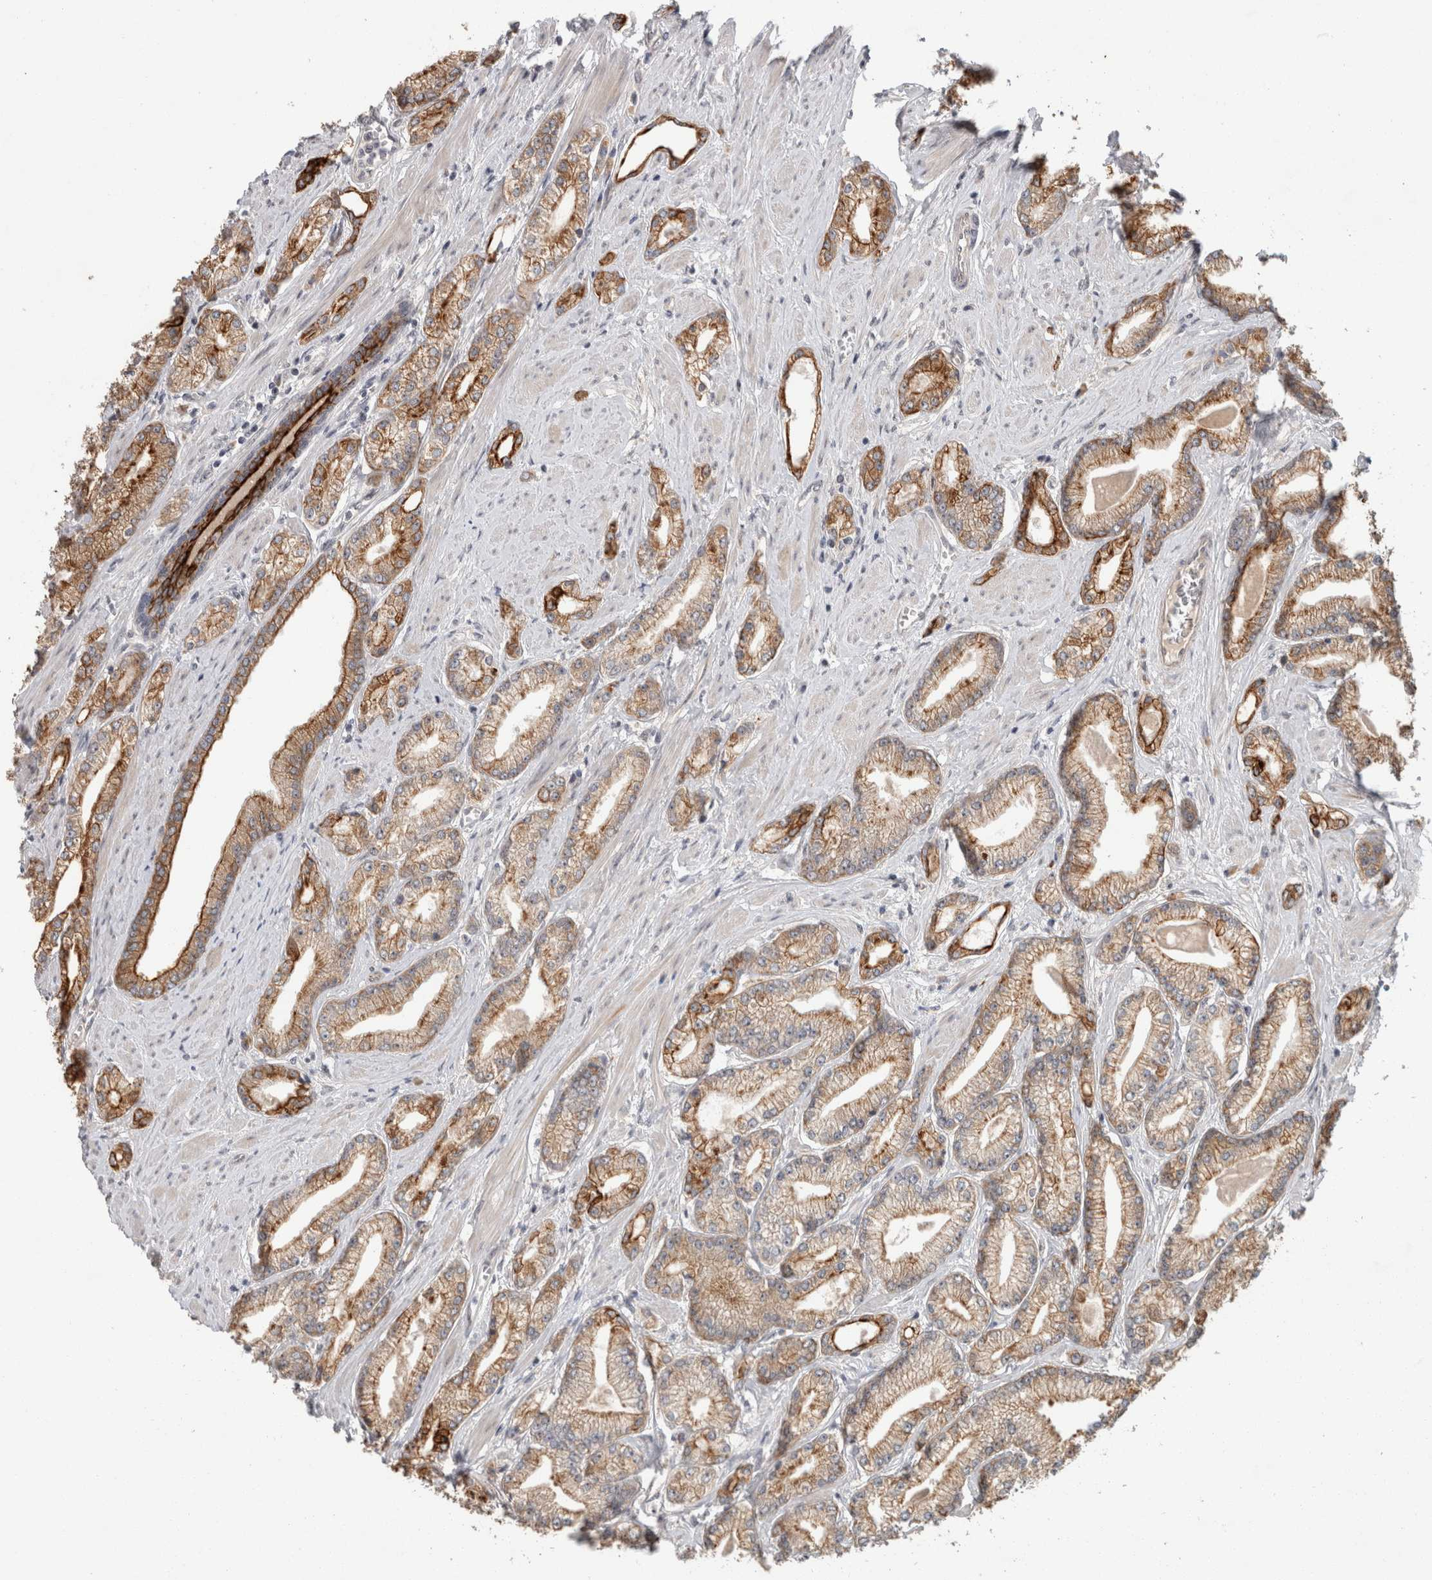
{"staining": {"intensity": "moderate", "quantity": ">75%", "location": "cytoplasmic/membranous"}, "tissue": "prostate cancer", "cell_type": "Tumor cells", "image_type": "cancer", "snomed": [{"axis": "morphology", "description": "Adenocarcinoma, Low grade"}, {"axis": "topography", "description": "Prostate"}], "caption": "Human prostate cancer (low-grade adenocarcinoma) stained with a protein marker demonstrates moderate staining in tumor cells.", "gene": "CRISPLD1", "patient": {"sex": "male", "age": 62}}